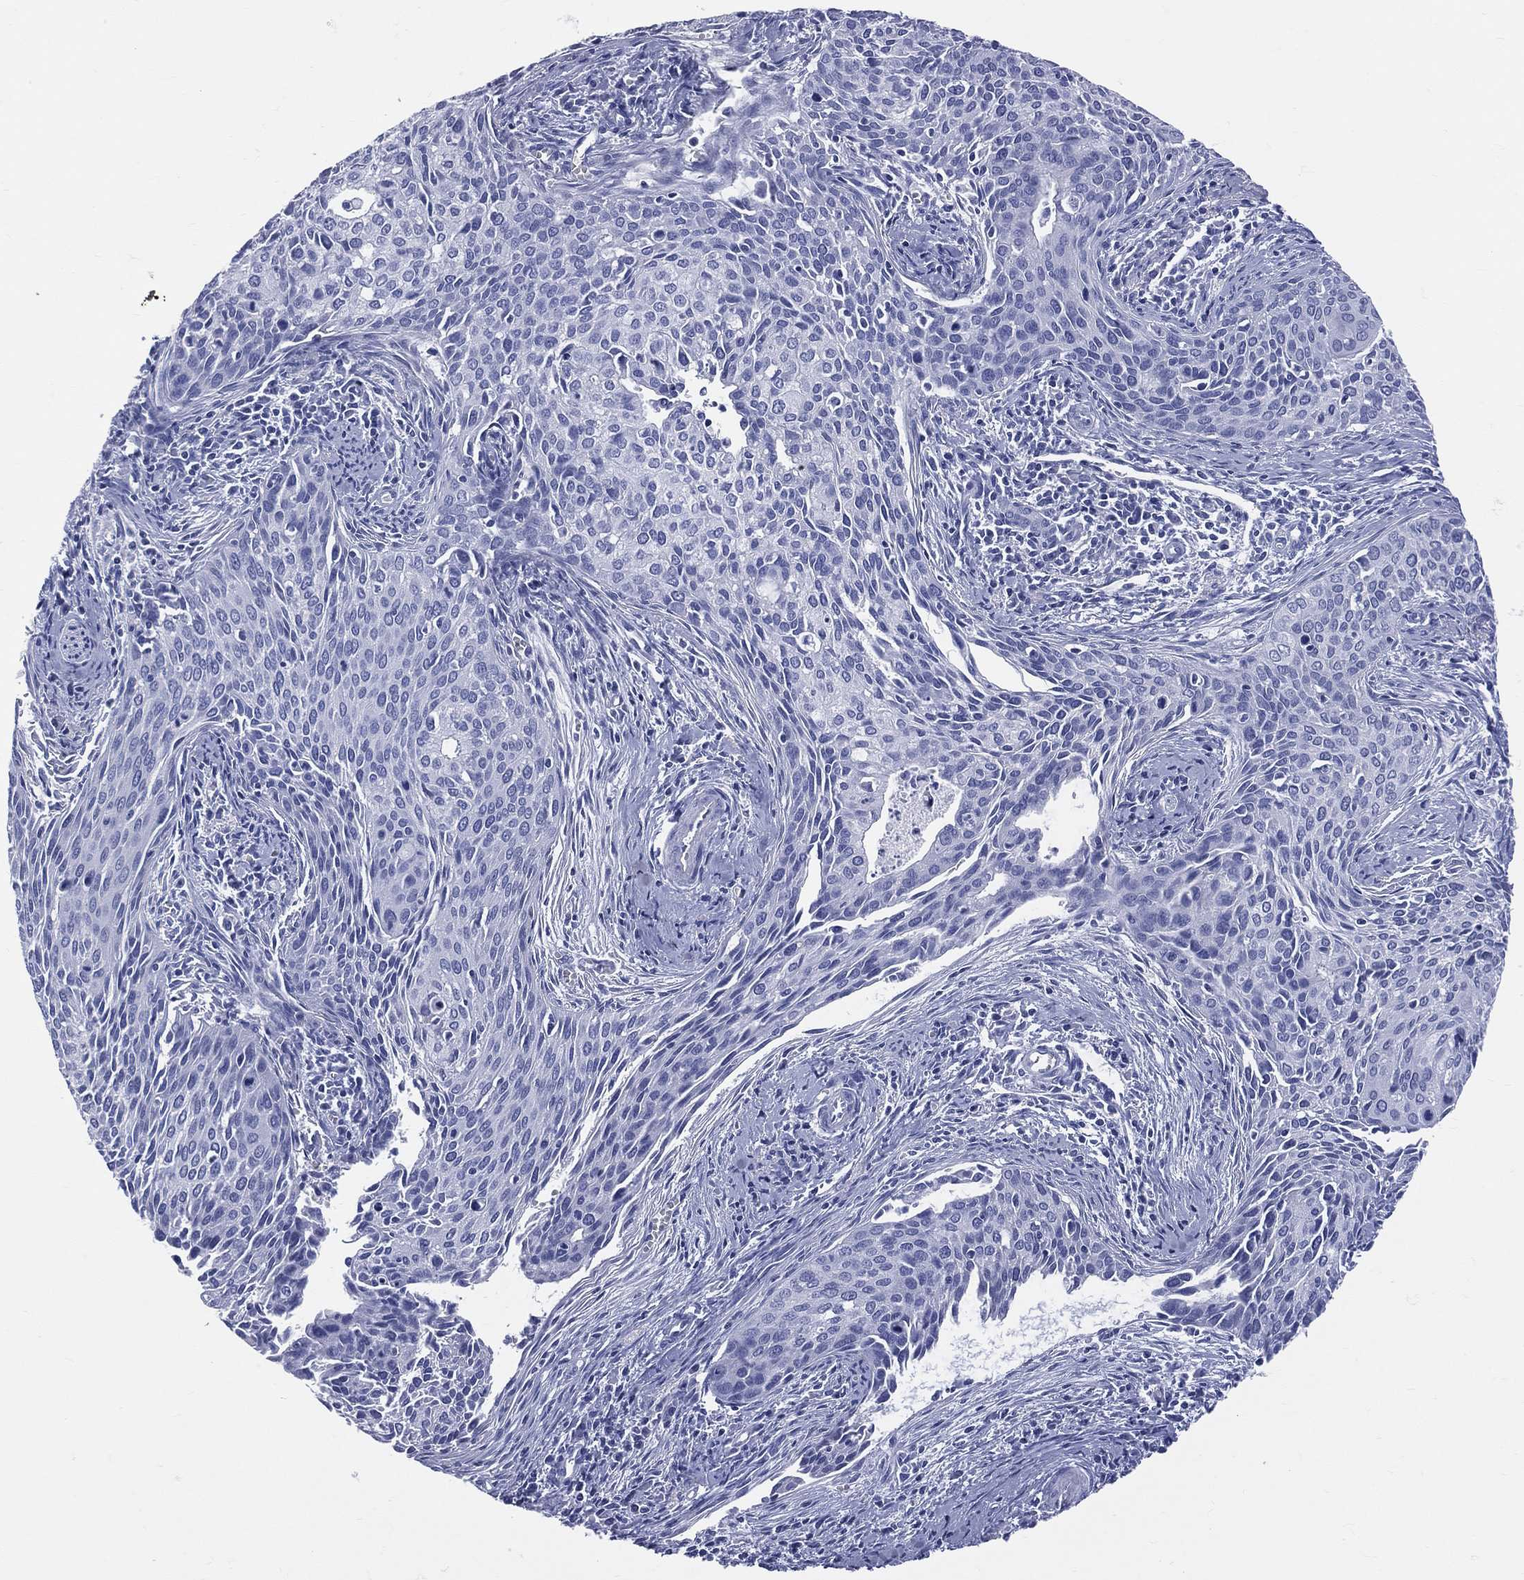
{"staining": {"intensity": "negative", "quantity": "none", "location": "none"}, "tissue": "cervical cancer", "cell_type": "Tumor cells", "image_type": "cancer", "snomed": [{"axis": "morphology", "description": "Squamous cell carcinoma, NOS"}, {"axis": "topography", "description": "Cervix"}], "caption": "Tumor cells show no significant expression in cervical squamous cell carcinoma.", "gene": "CYLC1", "patient": {"sex": "female", "age": 29}}